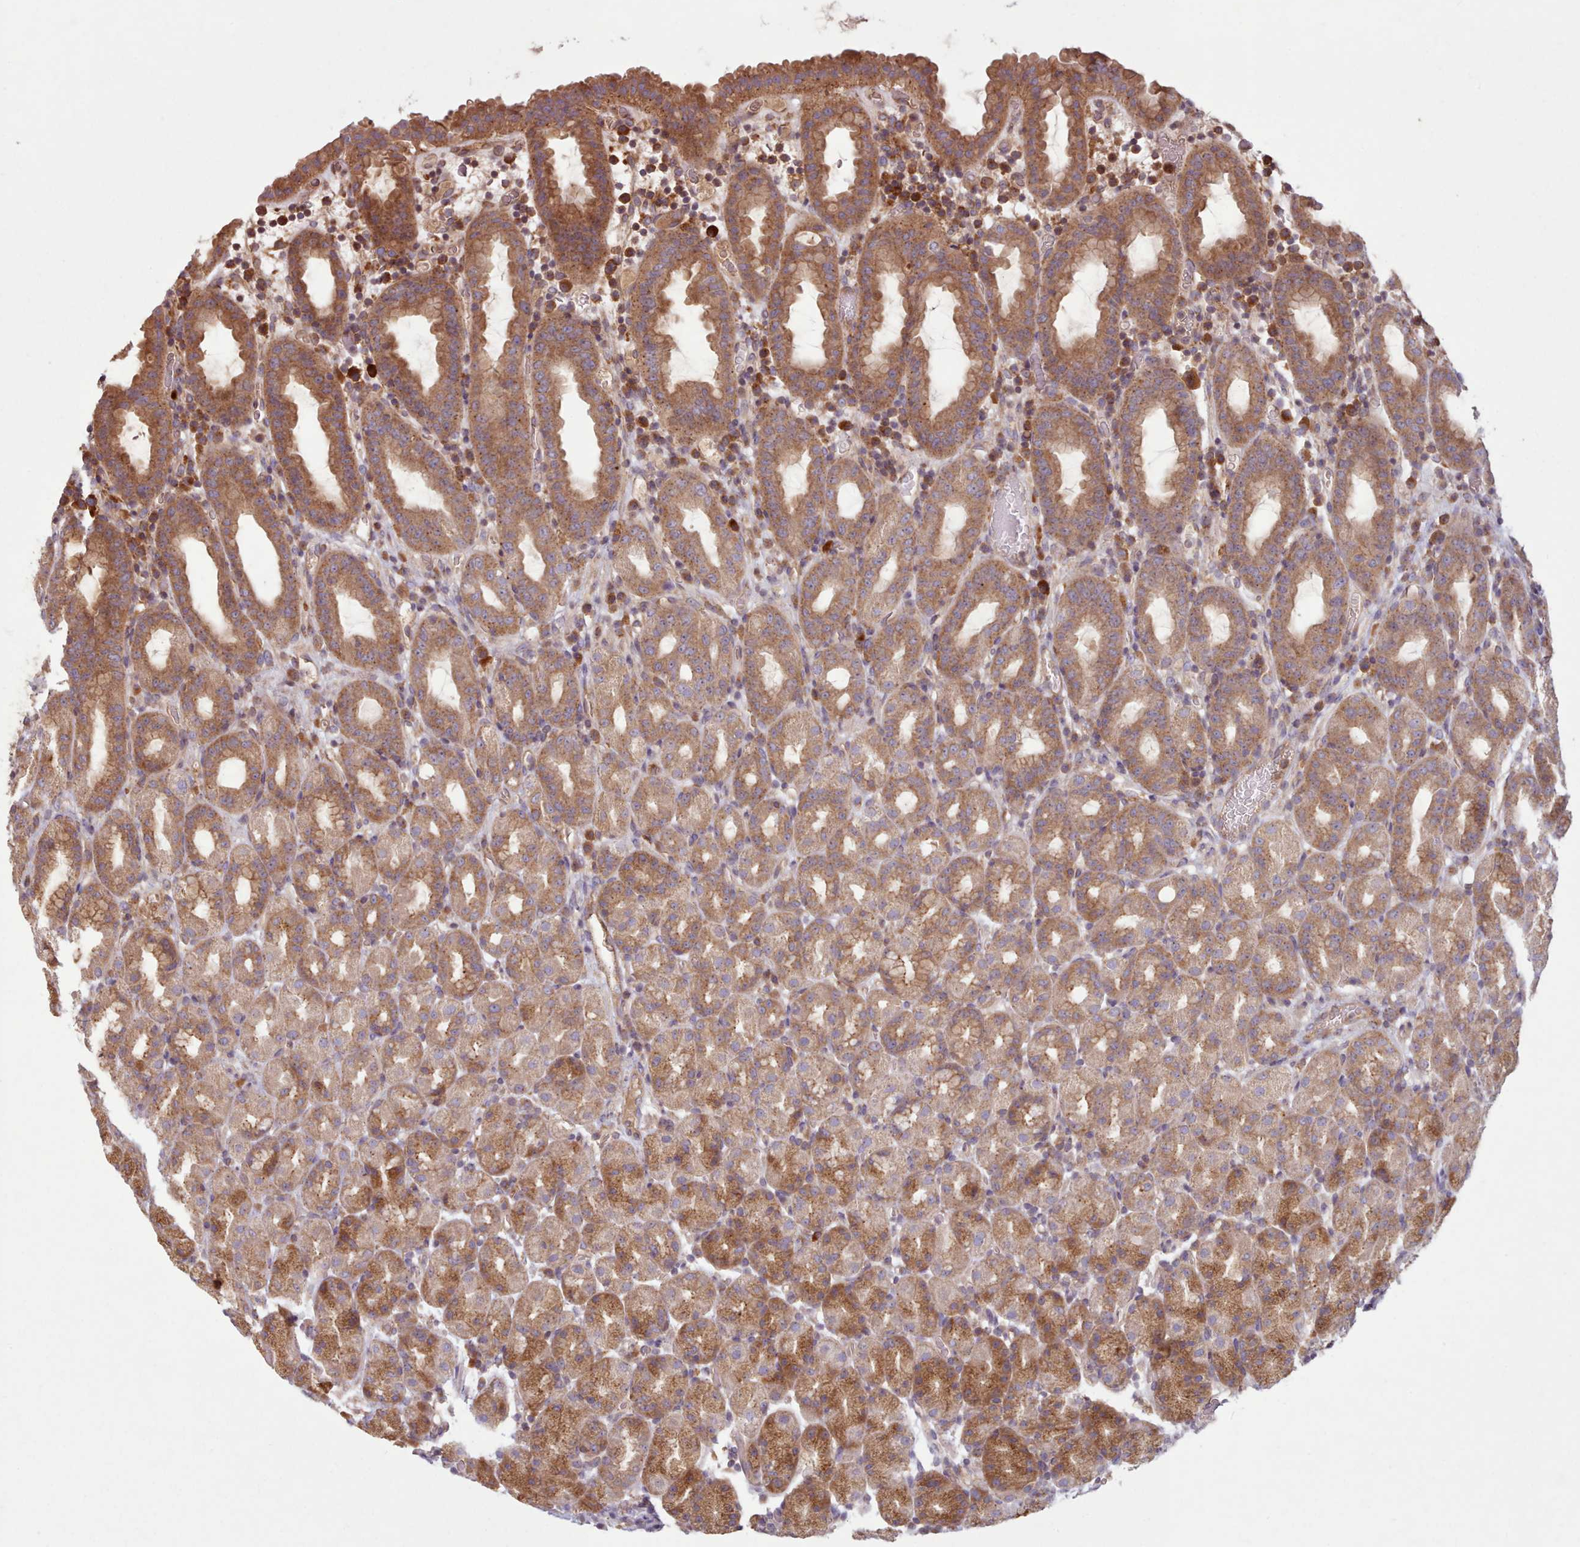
{"staining": {"intensity": "moderate", "quantity": ">75%", "location": "cytoplasmic/membranous"}, "tissue": "stomach", "cell_type": "Glandular cells", "image_type": "normal", "snomed": [{"axis": "morphology", "description": "Normal tissue, NOS"}, {"axis": "topography", "description": "Stomach, upper"}, {"axis": "topography", "description": "Stomach, lower"}, {"axis": "topography", "description": "Small intestine"}], "caption": "High-magnification brightfield microscopy of benign stomach stained with DAB (brown) and counterstained with hematoxylin (blue). glandular cells exhibit moderate cytoplasmic/membranous staining is present in about>75% of cells.", "gene": "WASHC2A", "patient": {"sex": "male", "age": 68}}